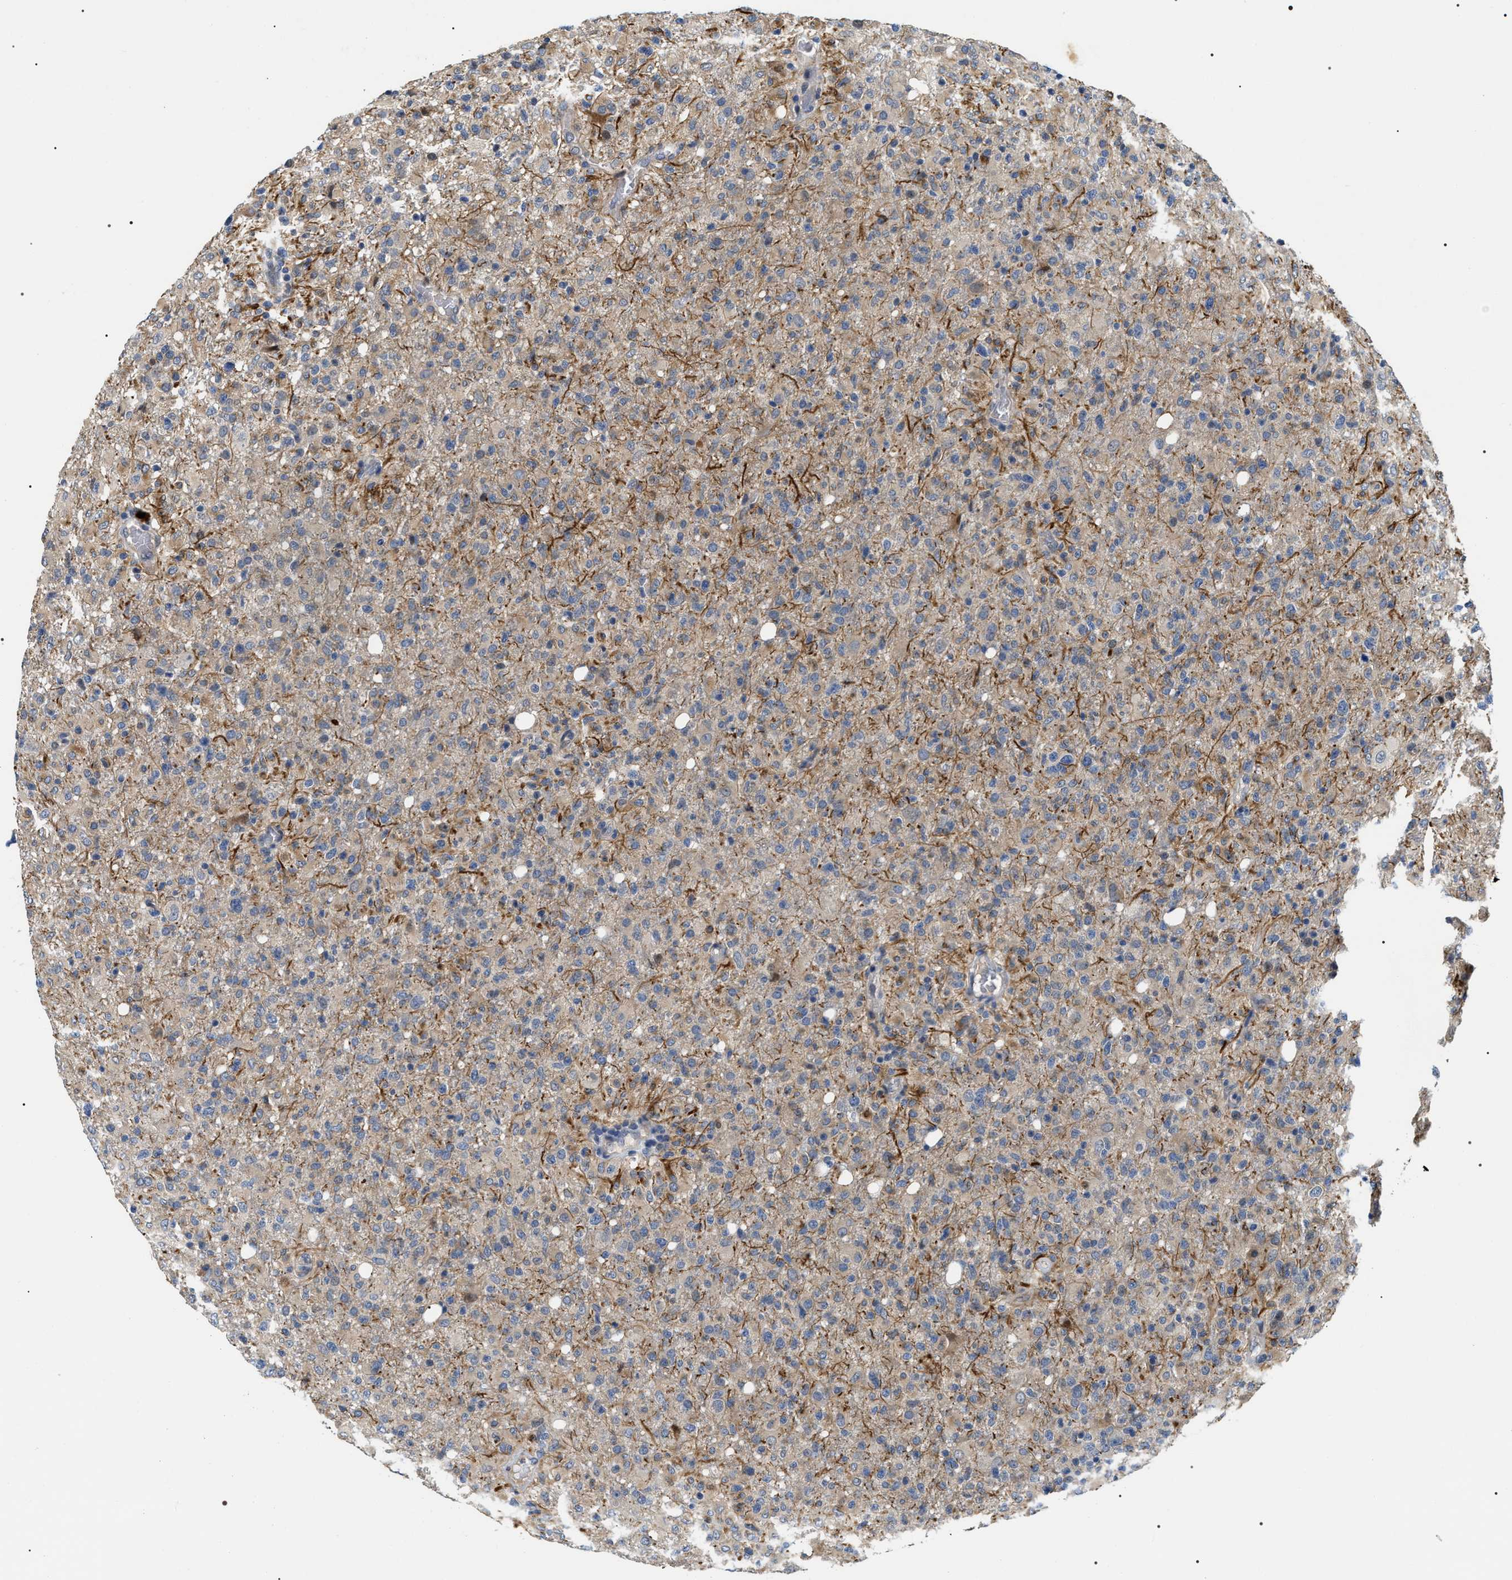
{"staining": {"intensity": "negative", "quantity": "none", "location": "none"}, "tissue": "glioma", "cell_type": "Tumor cells", "image_type": "cancer", "snomed": [{"axis": "morphology", "description": "Glioma, malignant, High grade"}, {"axis": "topography", "description": "Brain"}], "caption": "IHC of human malignant glioma (high-grade) shows no staining in tumor cells. Nuclei are stained in blue.", "gene": "IFT81", "patient": {"sex": "male", "age": 77}}